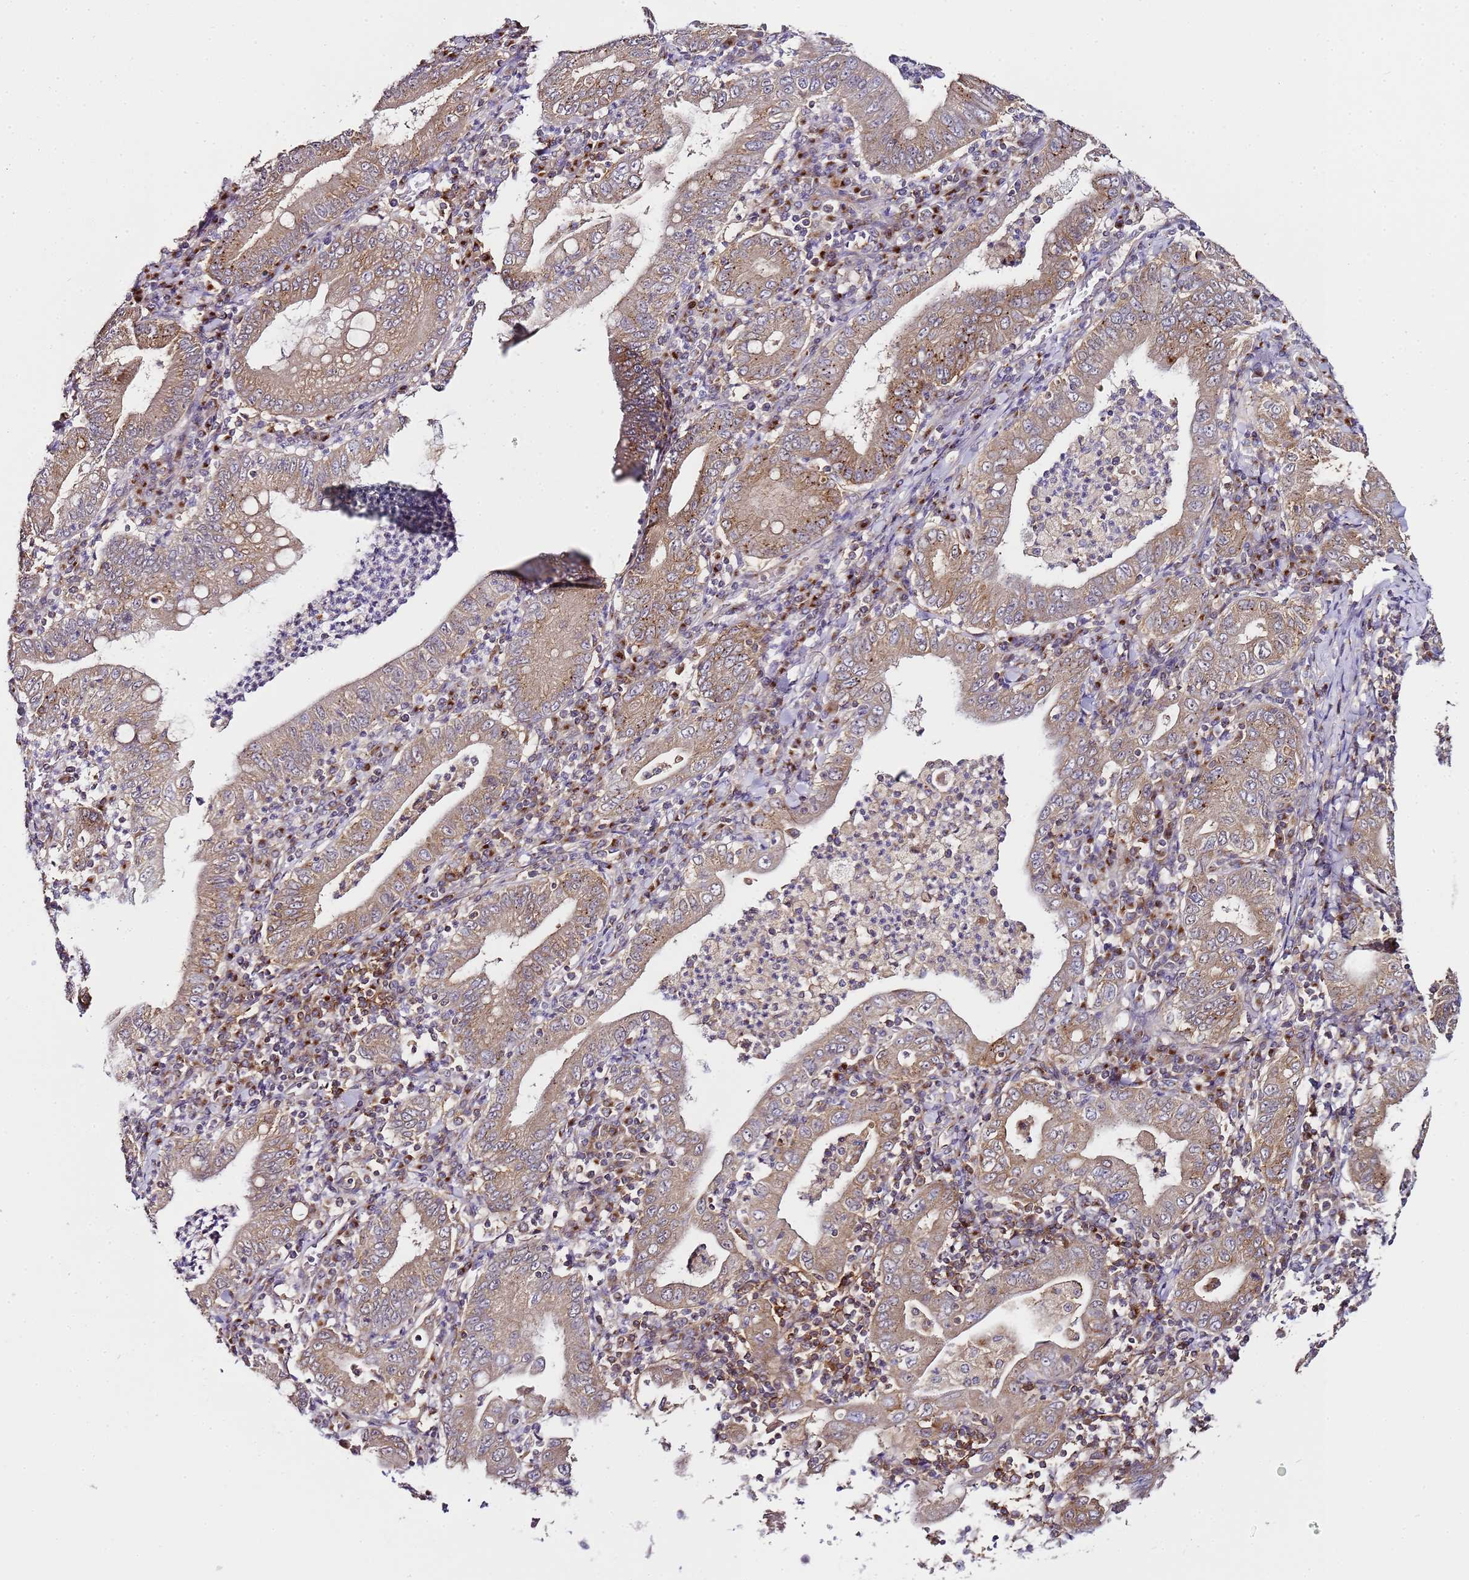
{"staining": {"intensity": "weak", "quantity": ">75%", "location": "cytoplasmic/membranous"}, "tissue": "stomach cancer", "cell_type": "Tumor cells", "image_type": "cancer", "snomed": [{"axis": "morphology", "description": "Normal tissue, NOS"}, {"axis": "morphology", "description": "Adenocarcinoma, NOS"}, {"axis": "topography", "description": "Esophagus"}, {"axis": "topography", "description": "Stomach, upper"}, {"axis": "topography", "description": "Peripheral nerve tissue"}], "caption": "A brown stain highlights weak cytoplasmic/membranous expression of a protein in adenocarcinoma (stomach) tumor cells. The protein of interest is stained brown, and the nuclei are stained in blue (DAB IHC with brightfield microscopy, high magnification).", "gene": "MRPL49", "patient": {"sex": "male", "age": 62}}